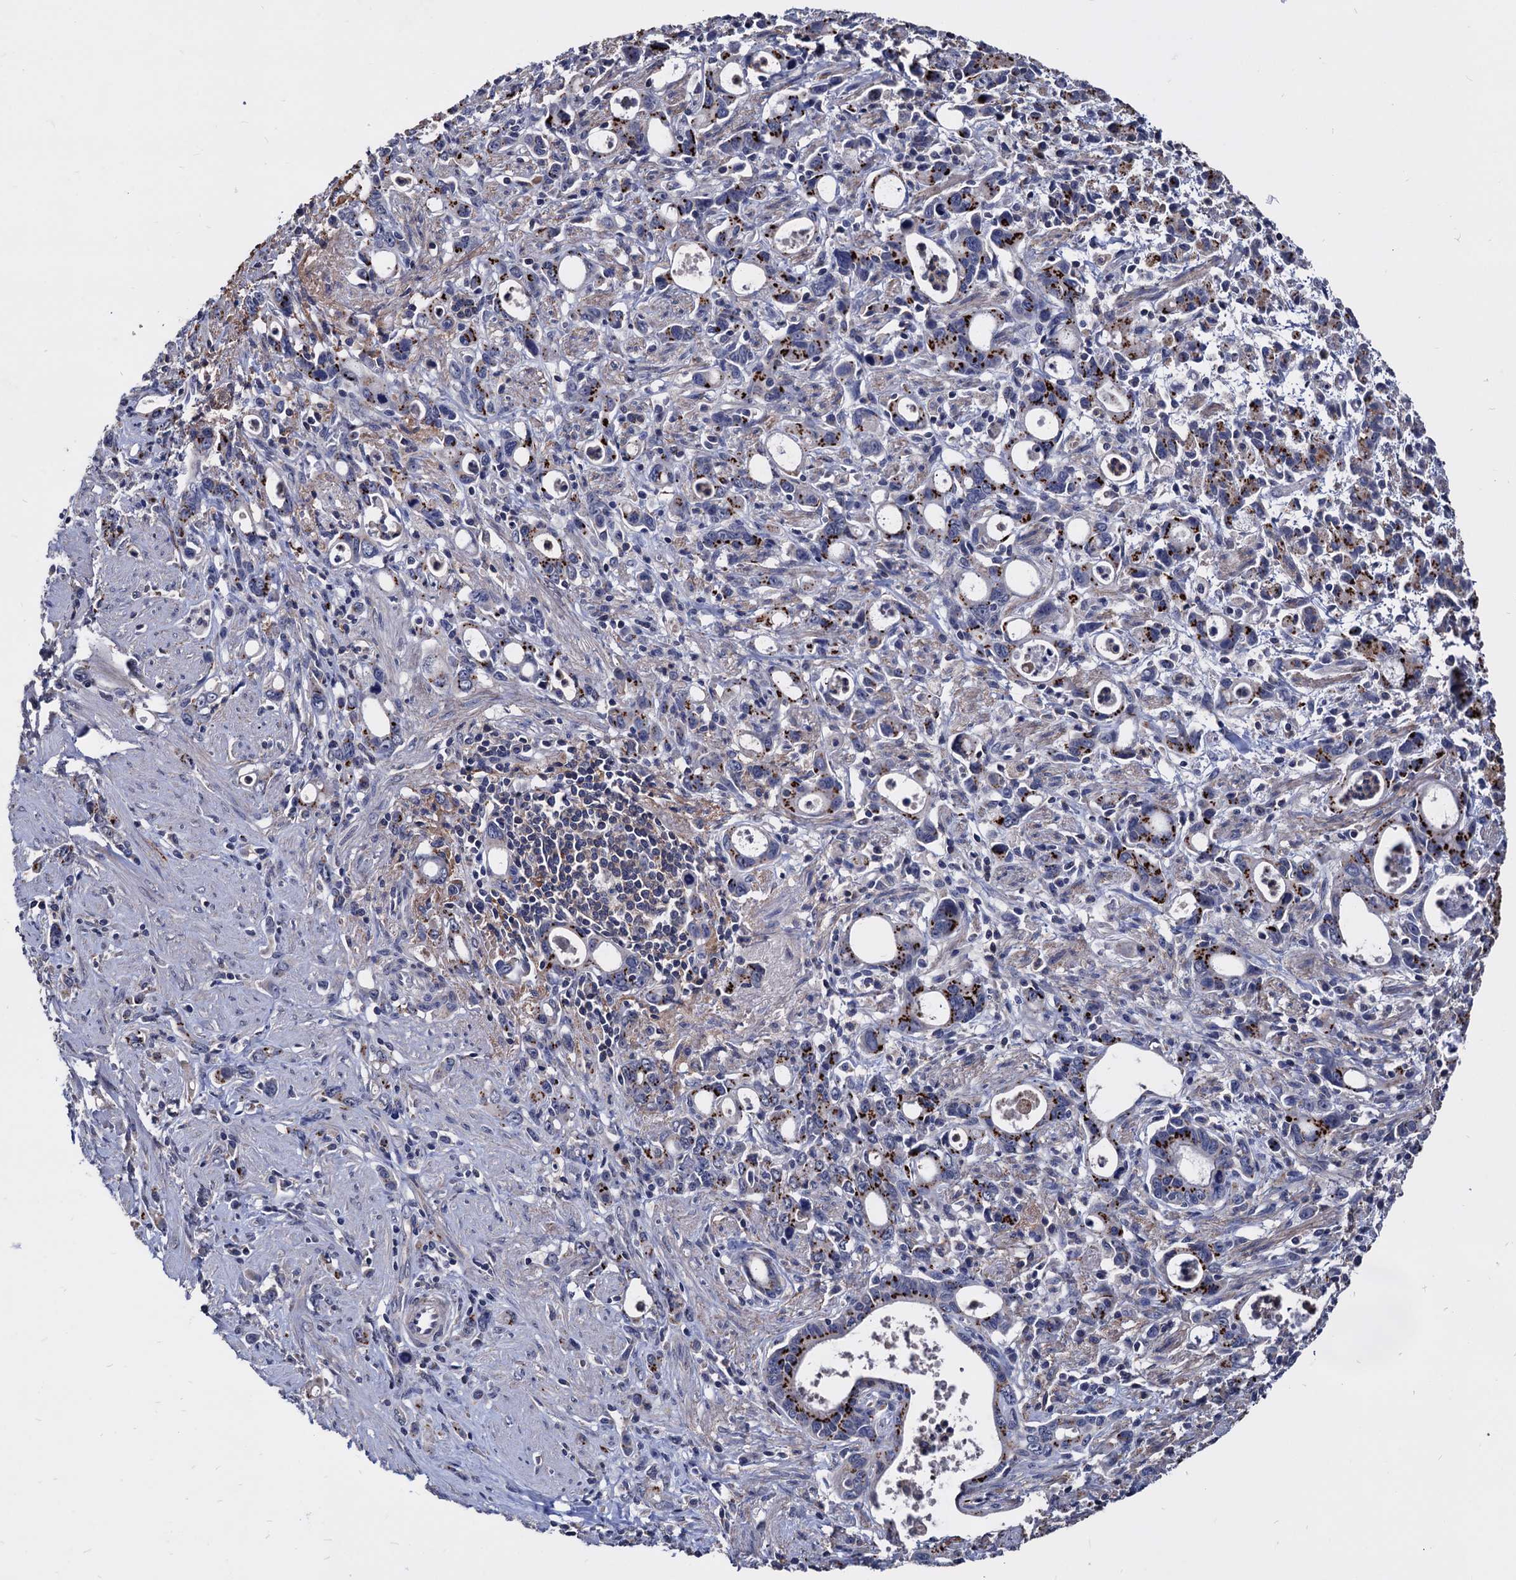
{"staining": {"intensity": "strong", "quantity": ">75%", "location": "cytoplasmic/membranous"}, "tissue": "stomach cancer", "cell_type": "Tumor cells", "image_type": "cancer", "snomed": [{"axis": "morphology", "description": "Adenocarcinoma, NOS"}, {"axis": "topography", "description": "Stomach, lower"}], "caption": "Immunohistochemistry histopathology image of neoplastic tissue: human stomach cancer stained using IHC shows high levels of strong protein expression localized specifically in the cytoplasmic/membranous of tumor cells, appearing as a cytoplasmic/membranous brown color.", "gene": "ESD", "patient": {"sex": "female", "age": 43}}